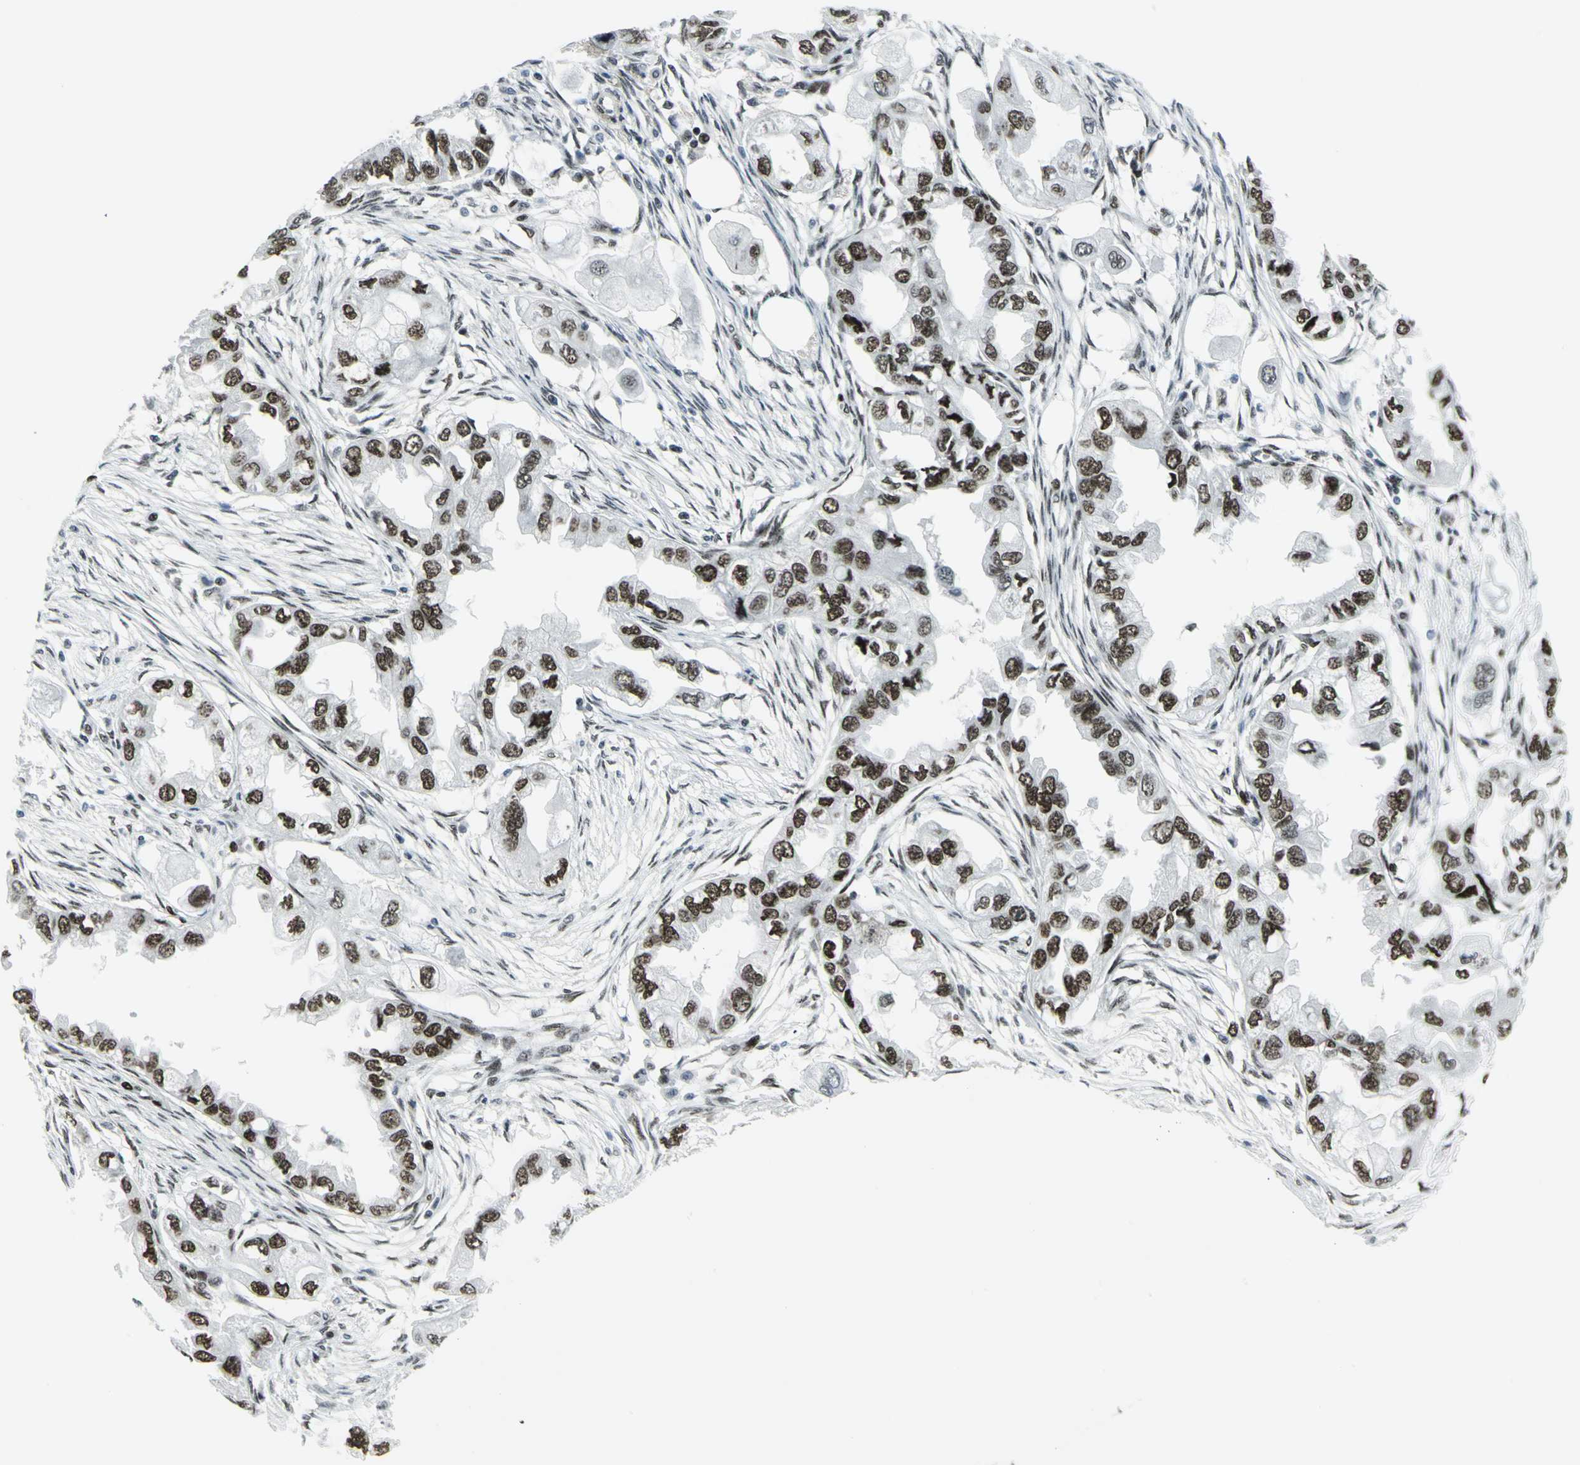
{"staining": {"intensity": "strong", "quantity": ">75%", "location": "nuclear"}, "tissue": "endometrial cancer", "cell_type": "Tumor cells", "image_type": "cancer", "snomed": [{"axis": "morphology", "description": "Adenocarcinoma, NOS"}, {"axis": "topography", "description": "Endometrium"}], "caption": "Immunohistochemistry (IHC) staining of endometrial adenocarcinoma, which reveals high levels of strong nuclear staining in about >75% of tumor cells indicating strong nuclear protein positivity. The staining was performed using DAB (3,3'-diaminobenzidine) (brown) for protein detection and nuclei were counterstained in hematoxylin (blue).", "gene": "SMARCA4", "patient": {"sex": "female", "age": 67}}